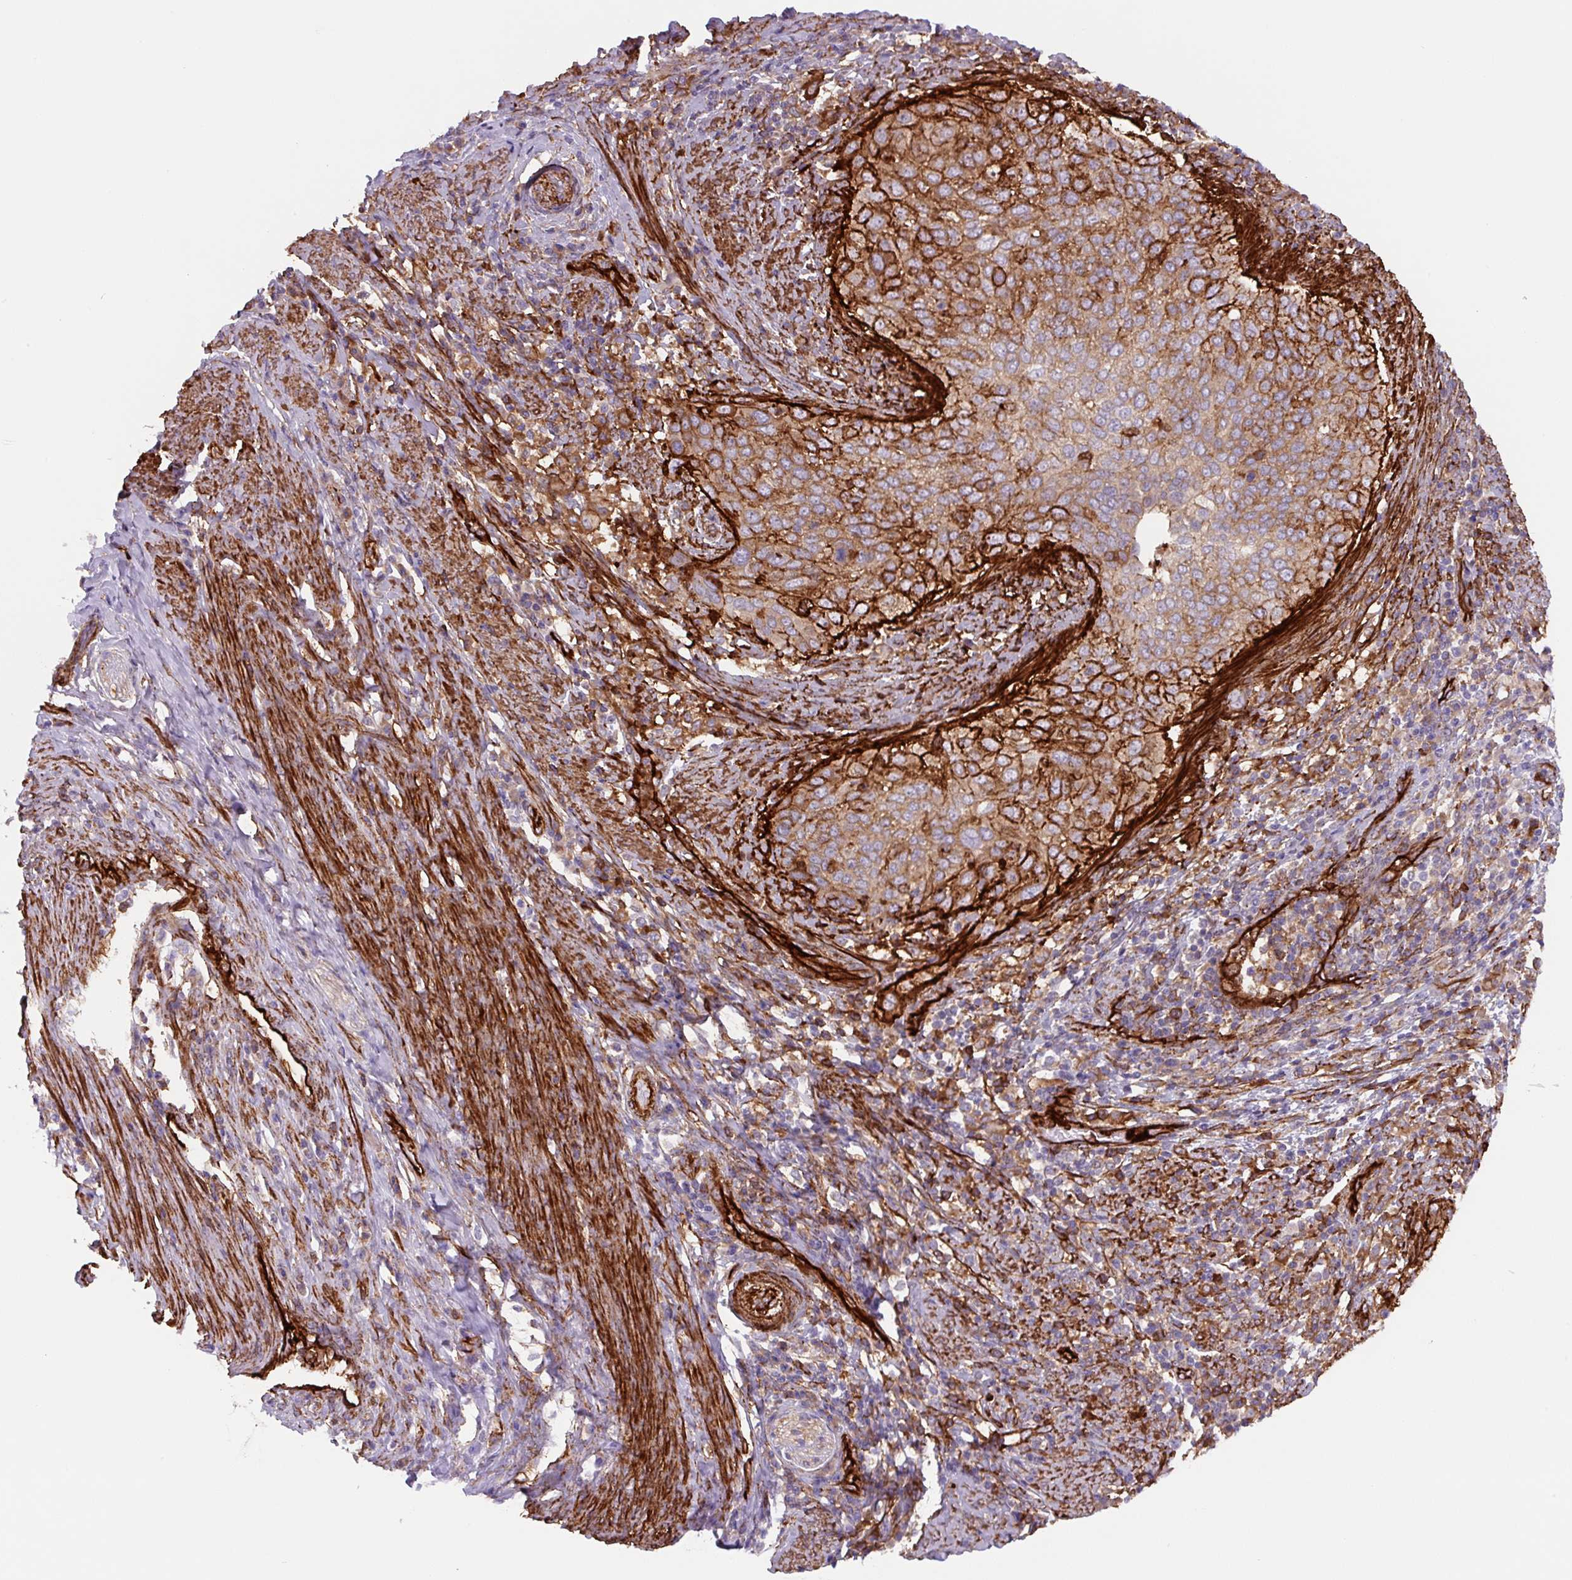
{"staining": {"intensity": "moderate", "quantity": ">75%", "location": "cytoplasmic/membranous"}, "tissue": "cervical cancer", "cell_type": "Tumor cells", "image_type": "cancer", "snomed": [{"axis": "morphology", "description": "Squamous cell carcinoma, NOS"}, {"axis": "topography", "description": "Cervix"}], "caption": "Tumor cells reveal medium levels of moderate cytoplasmic/membranous expression in approximately >75% of cells in human cervical cancer (squamous cell carcinoma).", "gene": "DHFR2", "patient": {"sex": "female", "age": 38}}